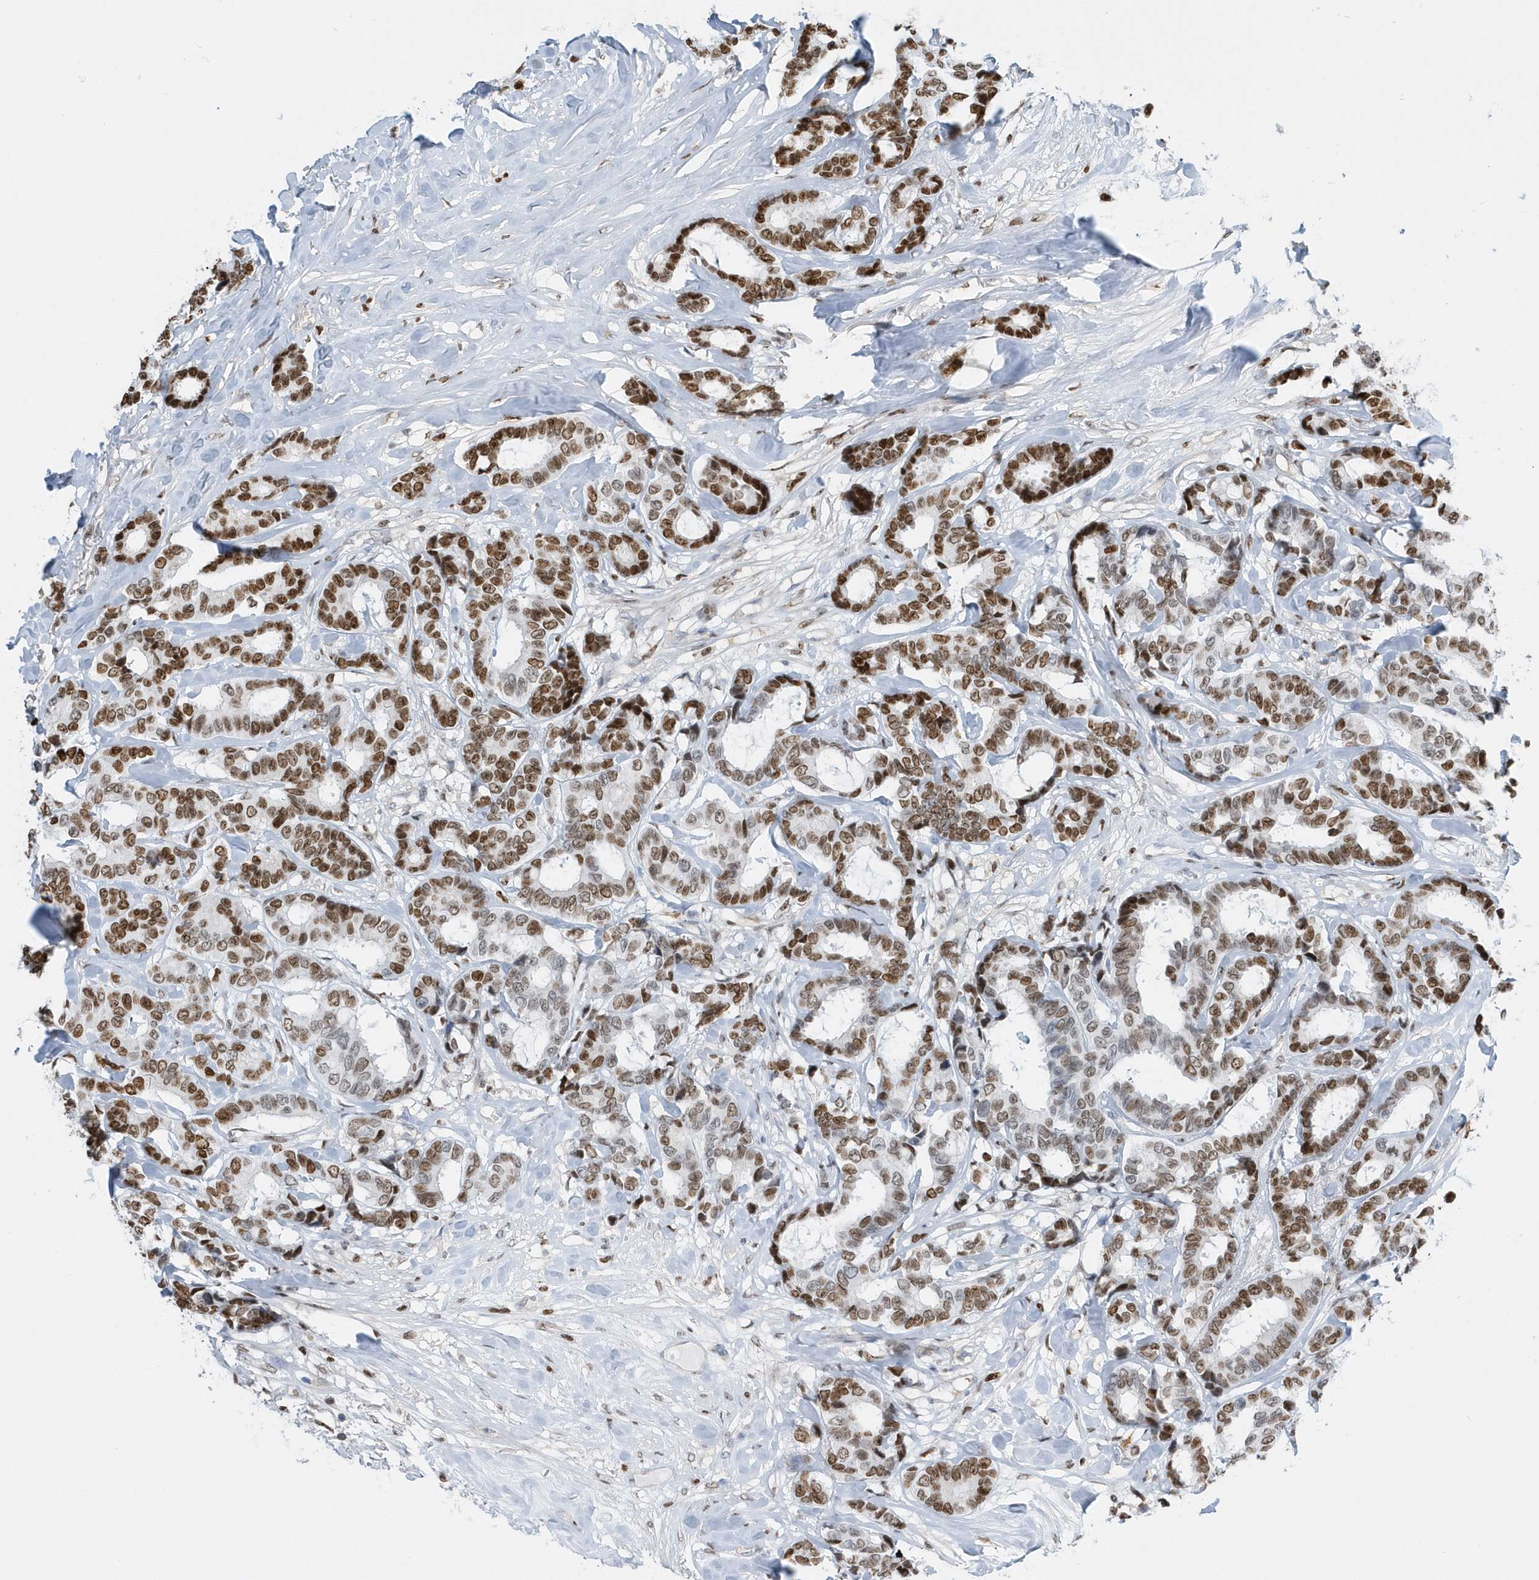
{"staining": {"intensity": "moderate", "quantity": ">75%", "location": "nuclear"}, "tissue": "breast cancer", "cell_type": "Tumor cells", "image_type": "cancer", "snomed": [{"axis": "morphology", "description": "Duct carcinoma"}, {"axis": "topography", "description": "Breast"}], "caption": "Immunohistochemical staining of human breast cancer reveals medium levels of moderate nuclear protein positivity in approximately >75% of tumor cells.", "gene": "MACROH2A2", "patient": {"sex": "female", "age": 87}}